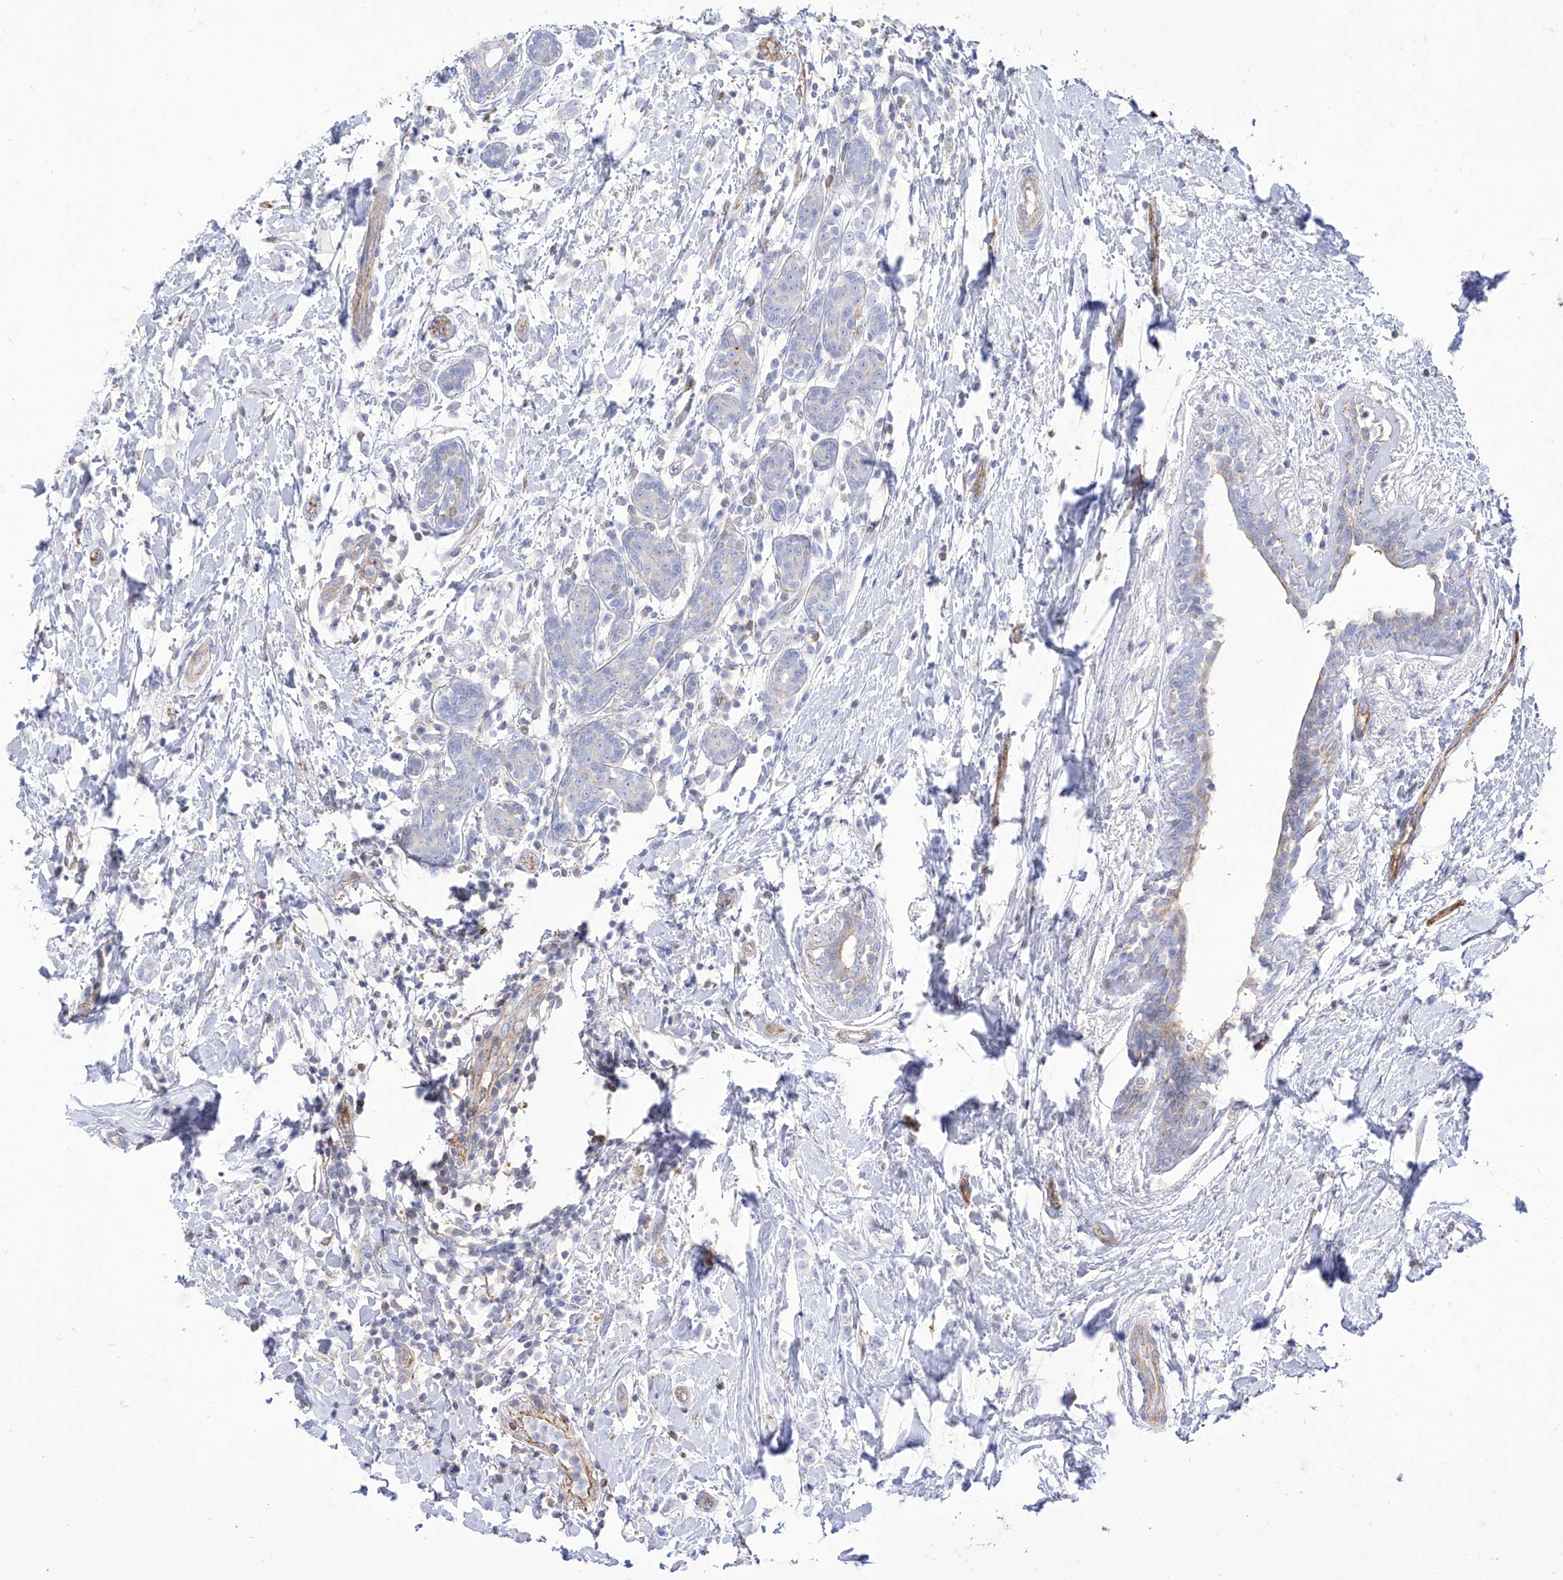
{"staining": {"intensity": "negative", "quantity": "none", "location": "none"}, "tissue": "breast cancer", "cell_type": "Tumor cells", "image_type": "cancer", "snomed": [{"axis": "morphology", "description": "Normal tissue, NOS"}, {"axis": "morphology", "description": "Lobular carcinoma"}, {"axis": "topography", "description": "Breast"}], "caption": "IHC of human breast cancer (lobular carcinoma) shows no expression in tumor cells.", "gene": "C1orf74", "patient": {"sex": "female", "age": 47}}